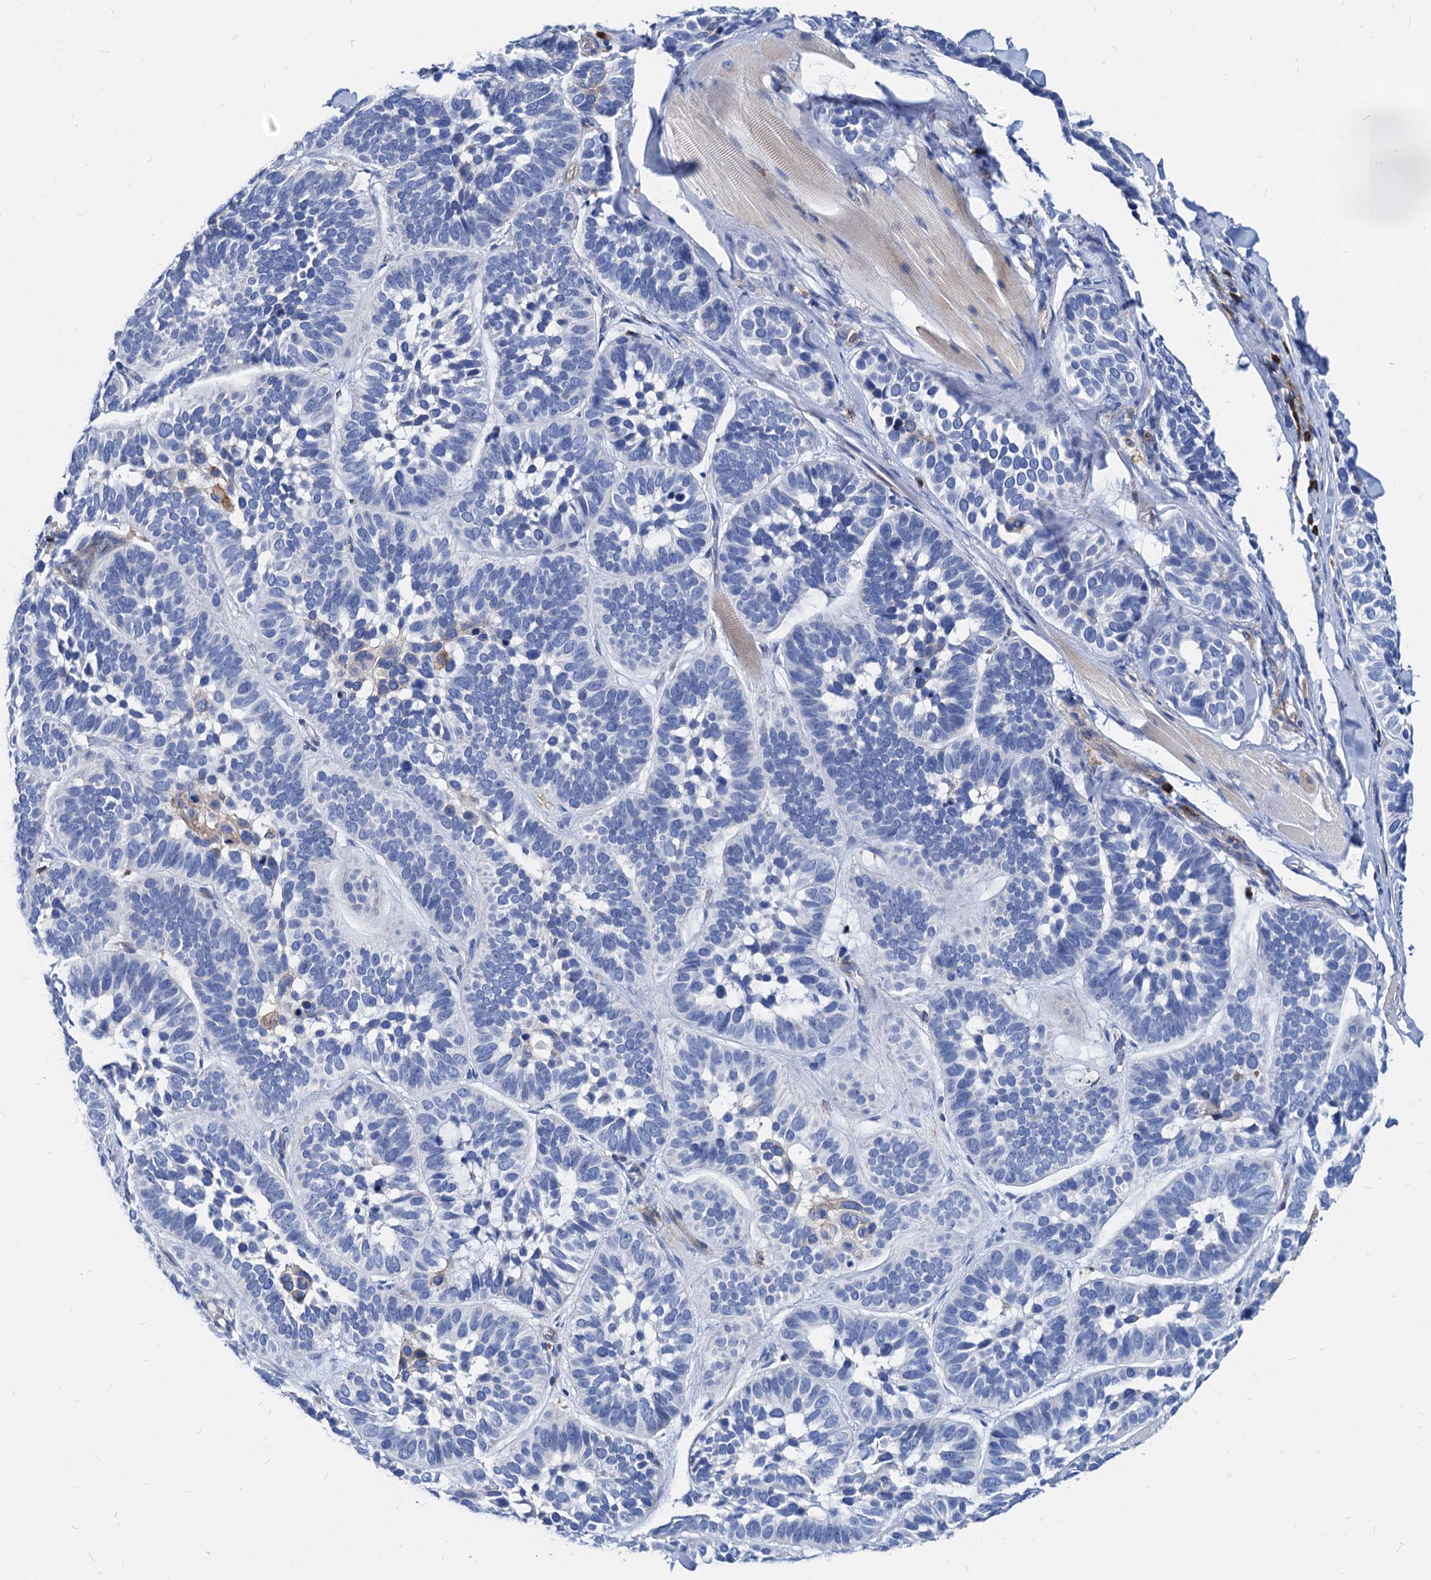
{"staining": {"intensity": "negative", "quantity": "none", "location": "none"}, "tissue": "skin cancer", "cell_type": "Tumor cells", "image_type": "cancer", "snomed": [{"axis": "morphology", "description": "Basal cell carcinoma"}, {"axis": "topography", "description": "Skin"}], "caption": "Basal cell carcinoma (skin) stained for a protein using IHC shows no positivity tumor cells.", "gene": "LCP2", "patient": {"sex": "male", "age": 62}}